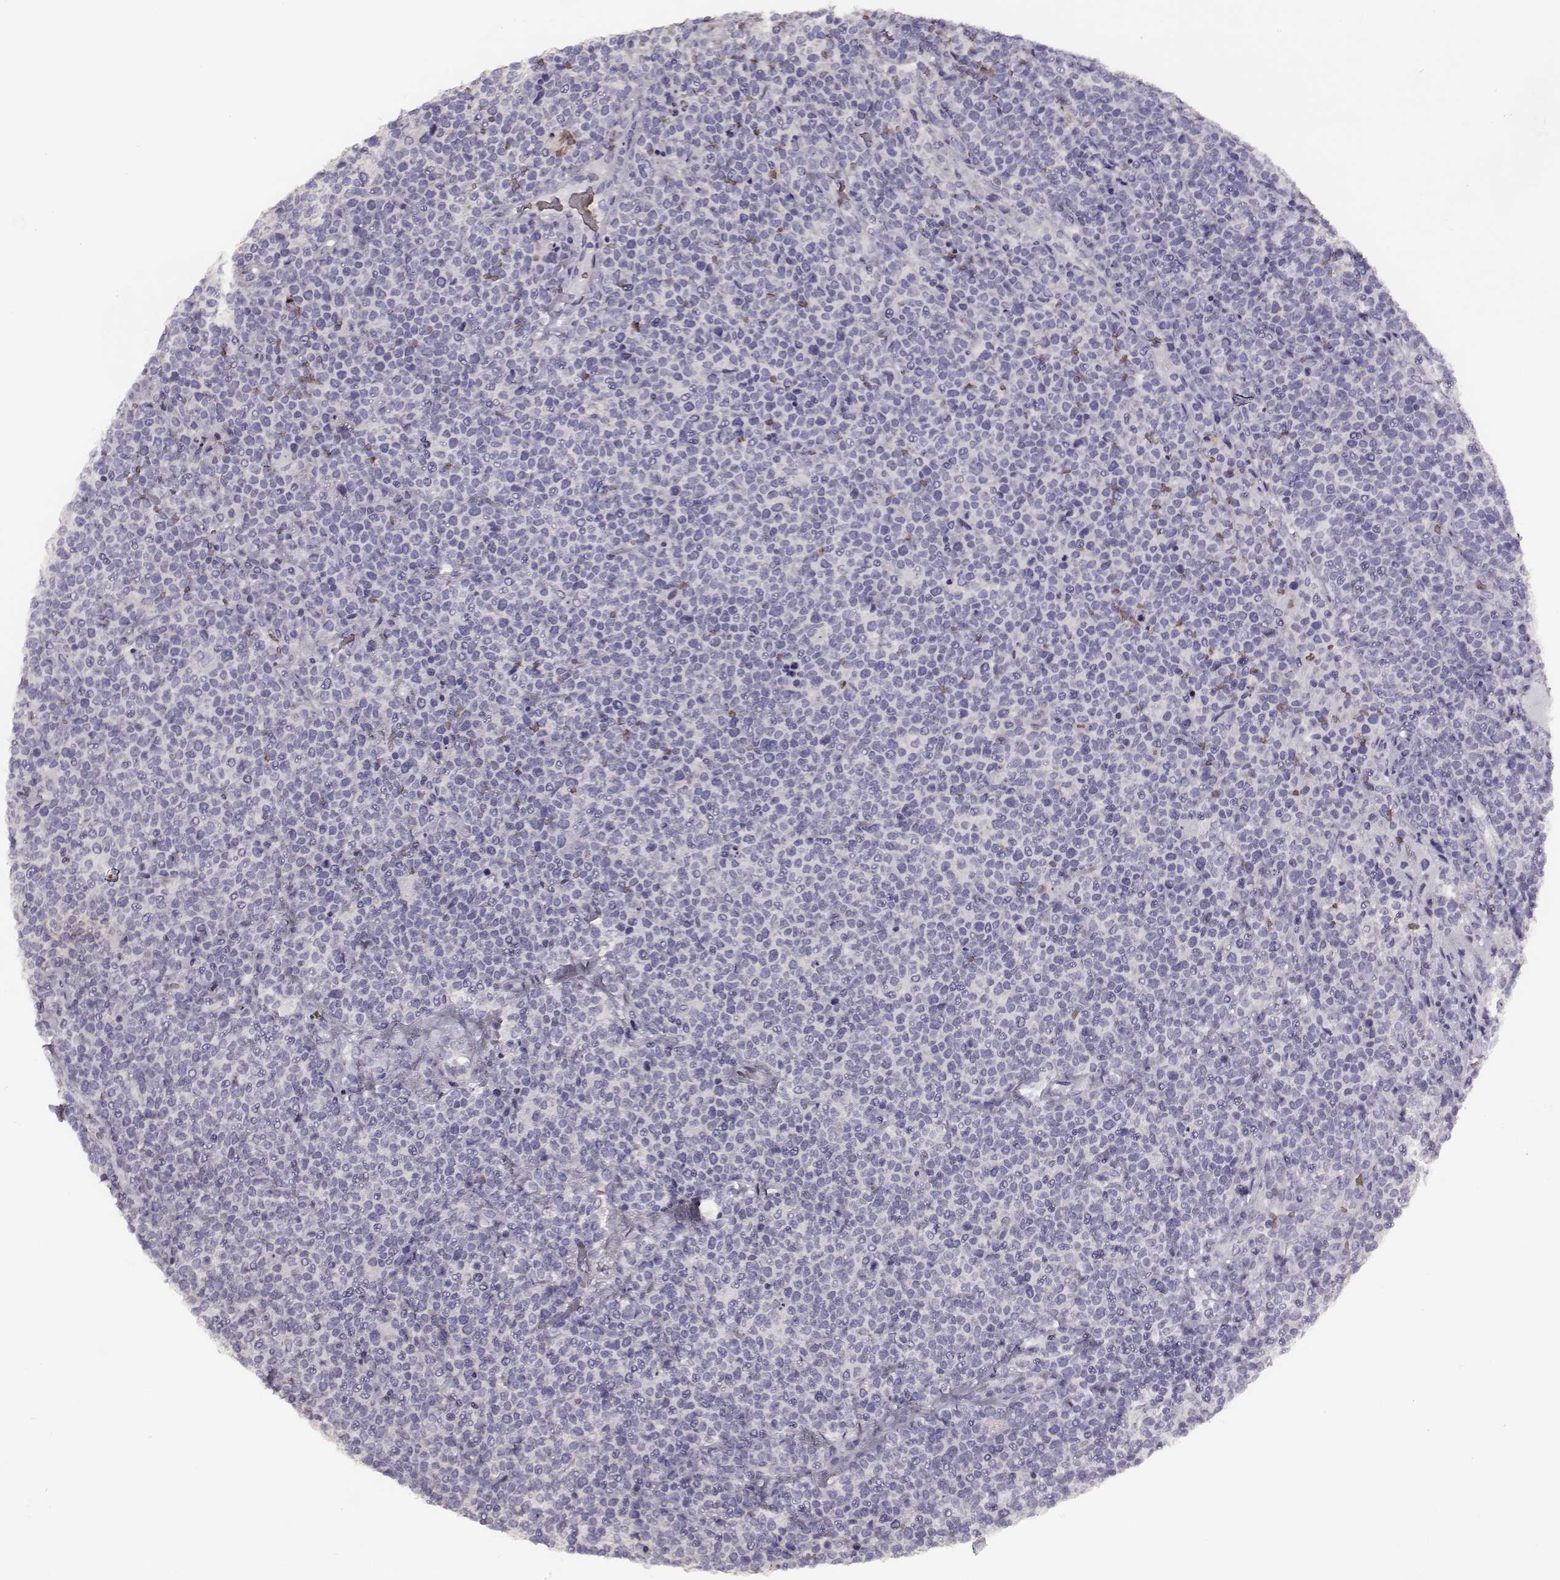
{"staining": {"intensity": "negative", "quantity": "none", "location": "none"}, "tissue": "lymphoma", "cell_type": "Tumor cells", "image_type": "cancer", "snomed": [{"axis": "morphology", "description": "Malignant lymphoma, non-Hodgkin's type, High grade"}, {"axis": "topography", "description": "Lymph node"}], "caption": "This histopathology image is of high-grade malignant lymphoma, non-Hodgkin's type stained with IHC to label a protein in brown with the nuclei are counter-stained blue. There is no positivity in tumor cells. (Brightfield microscopy of DAB (3,3'-diaminobenzidine) IHC at high magnification).", "gene": "AADAT", "patient": {"sex": "male", "age": 61}}